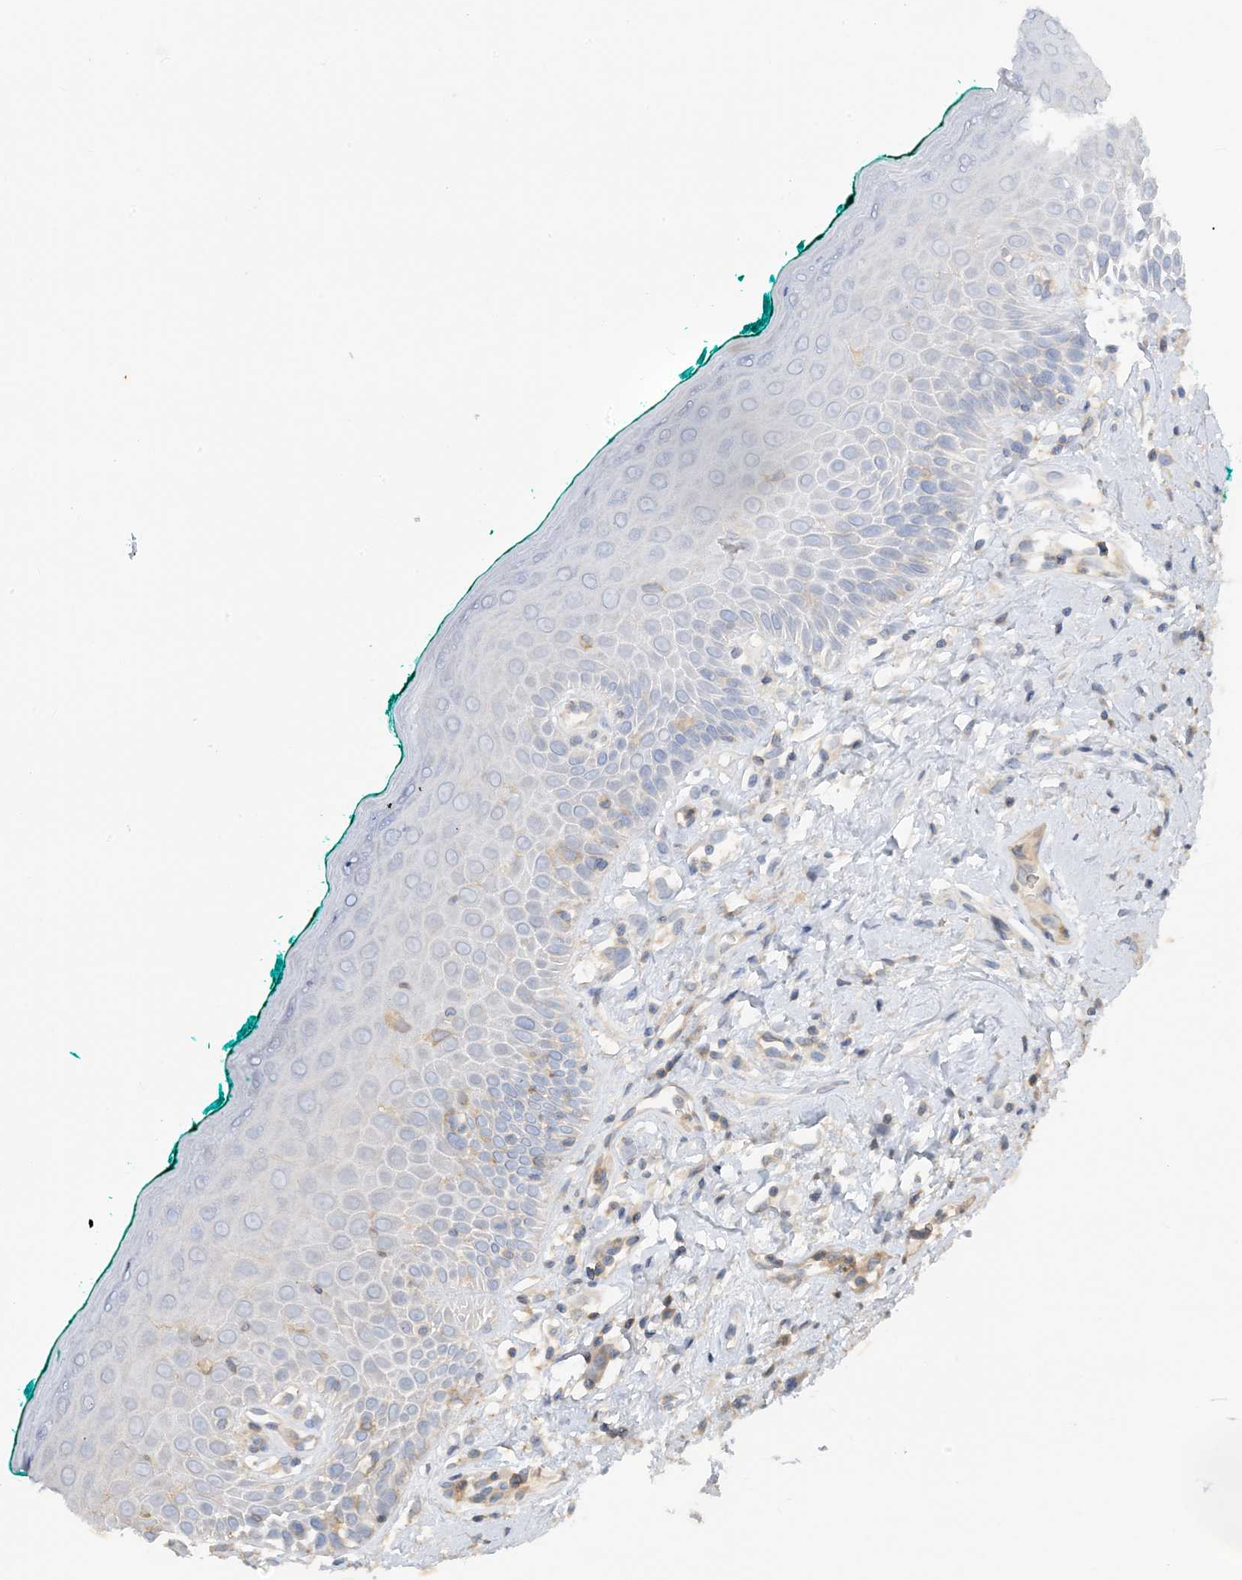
{"staining": {"intensity": "negative", "quantity": "none", "location": "none"}, "tissue": "oral mucosa", "cell_type": "Squamous epithelial cells", "image_type": "normal", "snomed": [{"axis": "morphology", "description": "Normal tissue, NOS"}, {"axis": "topography", "description": "Oral tissue"}], "caption": "Immunohistochemistry of normal human oral mucosa shows no positivity in squamous epithelial cells. Brightfield microscopy of IHC stained with DAB (brown) and hematoxylin (blue), captured at high magnification.", "gene": "SFMBT2", "patient": {"sex": "female", "age": 70}}